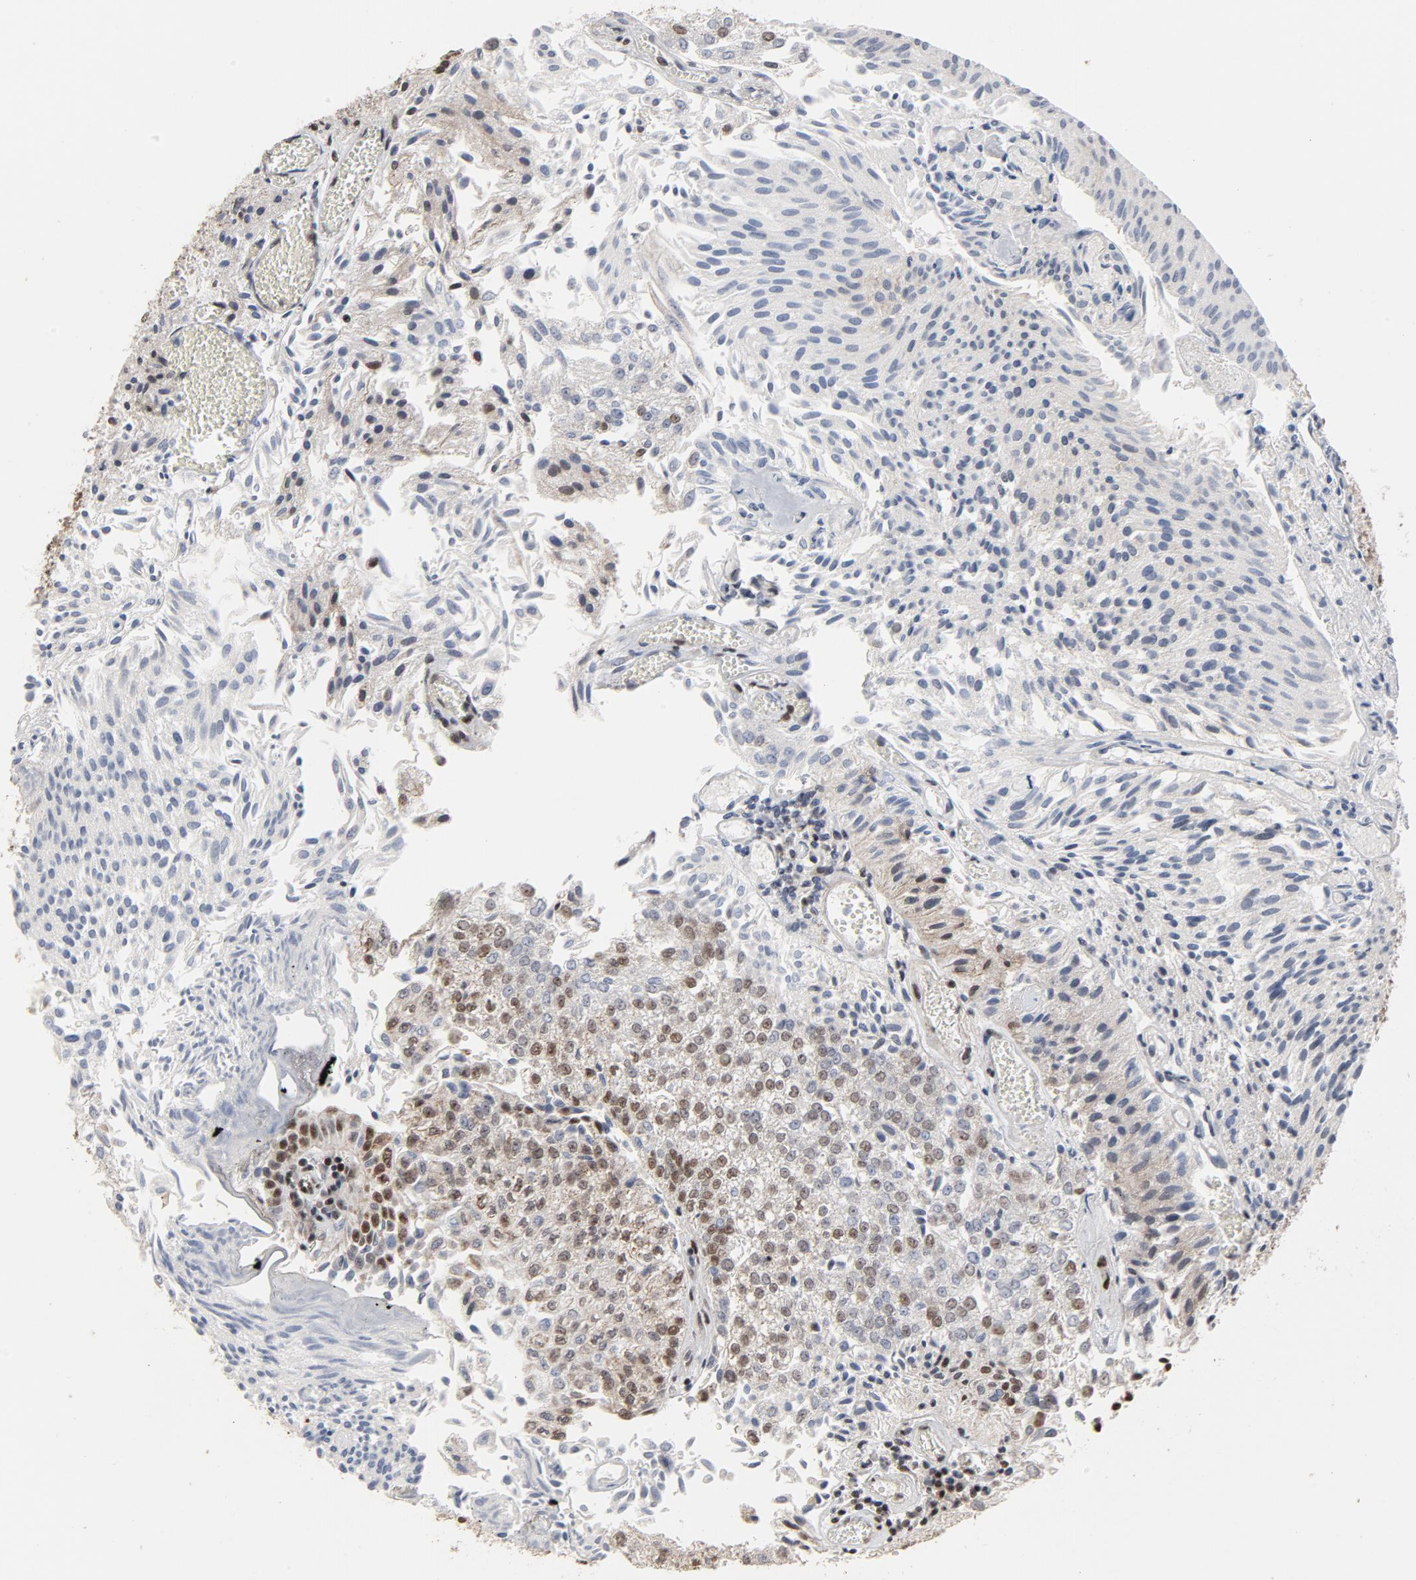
{"staining": {"intensity": "weak", "quantity": "25%-75%", "location": "nuclear"}, "tissue": "urothelial cancer", "cell_type": "Tumor cells", "image_type": "cancer", "snomed": [{"axis": "morphology", "description": "Urothelial carcinoma, Low grade"}, {"axis": "topography", "description": "Urinary bladder"}], "caption": "Immunohistochemical staining of human urothelial cancer shows low levels of weak nuclear expression in approximately 25%-75% of tumor cells.", "gene": "TP53RK", "patient": {"sex": "male", "age": 86}}